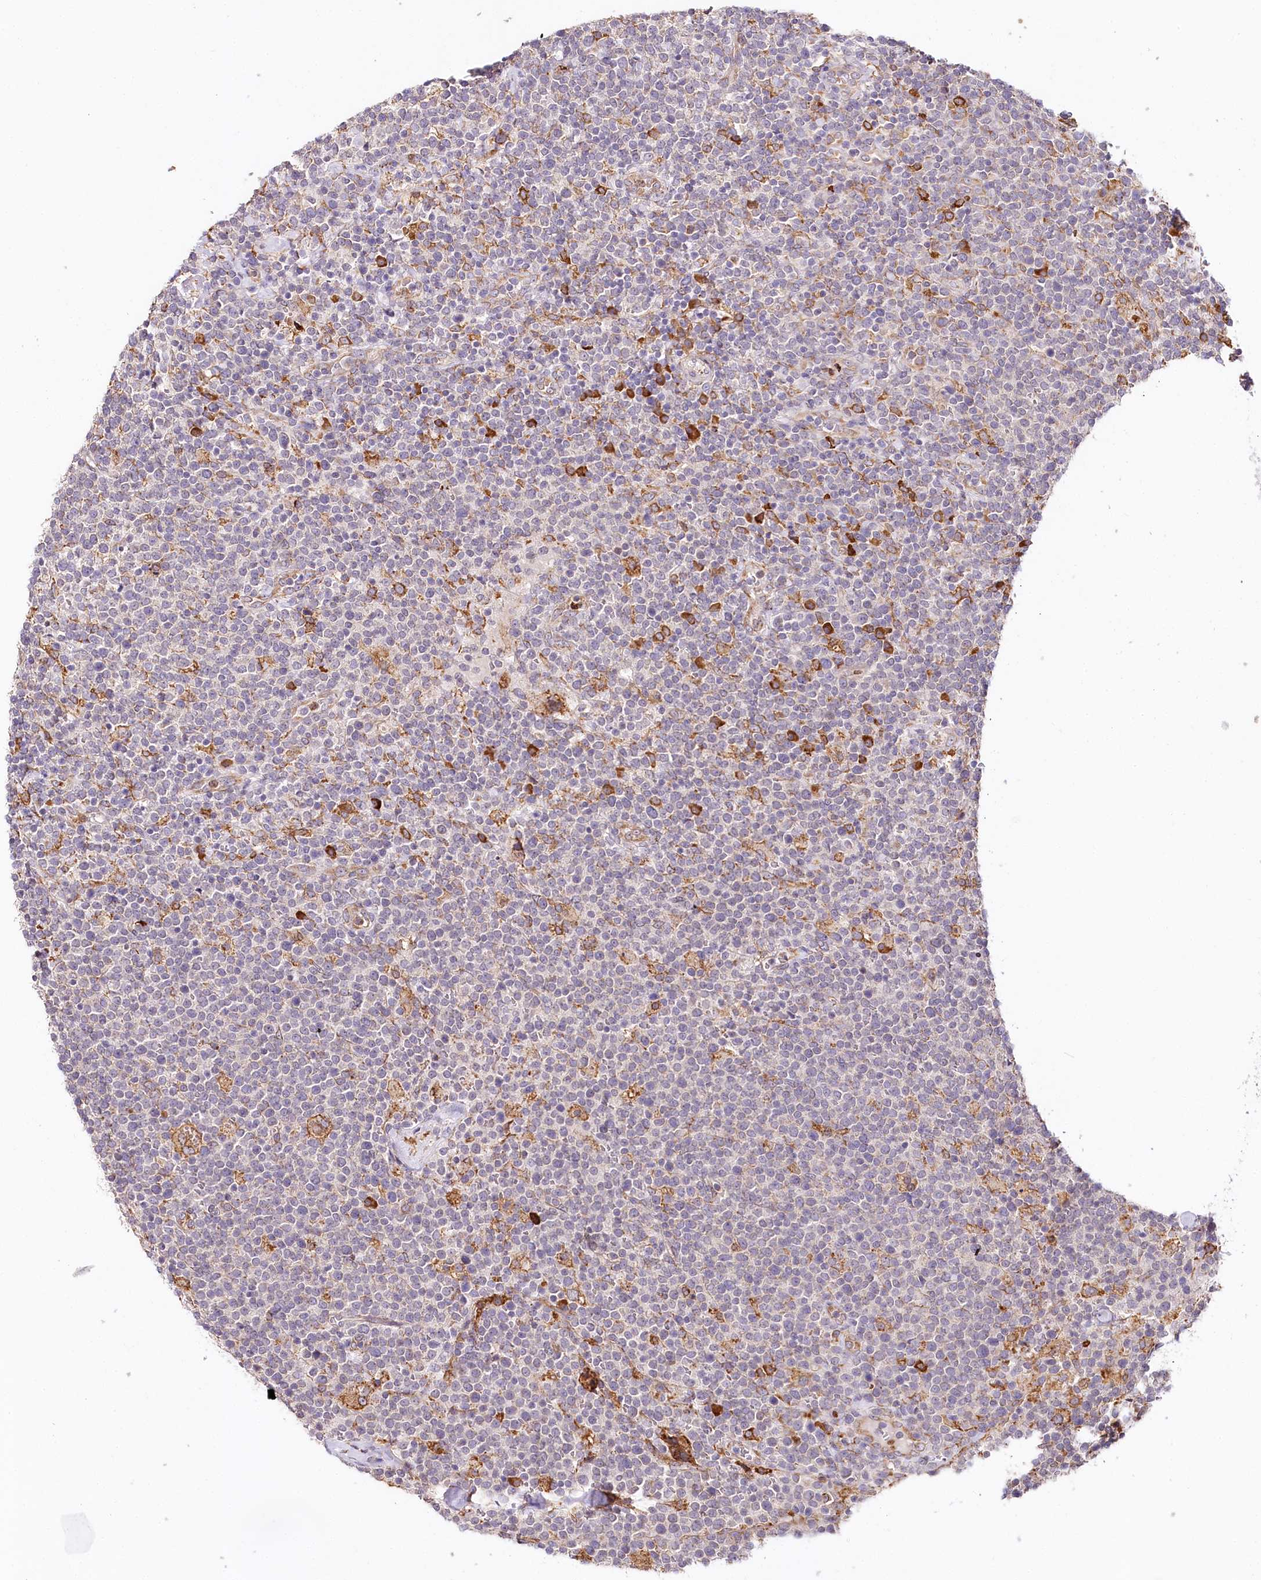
{"staining": {"intensity": "strong", "quantity": "<25%", "location": "cytoplasmic/membranous"}, "tissue": "lymphoma", "cell_type": "Tumor cells", "image_type": "cancer", "snomed": [{"axis": "morphology", "description": "Malignant lymphoma, non-Hodgkin's type, High grade"}, {"axis": "topography", "description": "Lymph node"}], "caption": "IHC photomicrograph of neoplastic tissue: lymphoma stained using immunohistochemistry (IHC) displays medium levels of strong protein expression localized specifically in the cytoplasmic/membranous of tumor cells, appearing as a cytoplasmic/membranous brown color.", "gene": "VEGFA", "patient": {"sex": "male", "age": 61}}